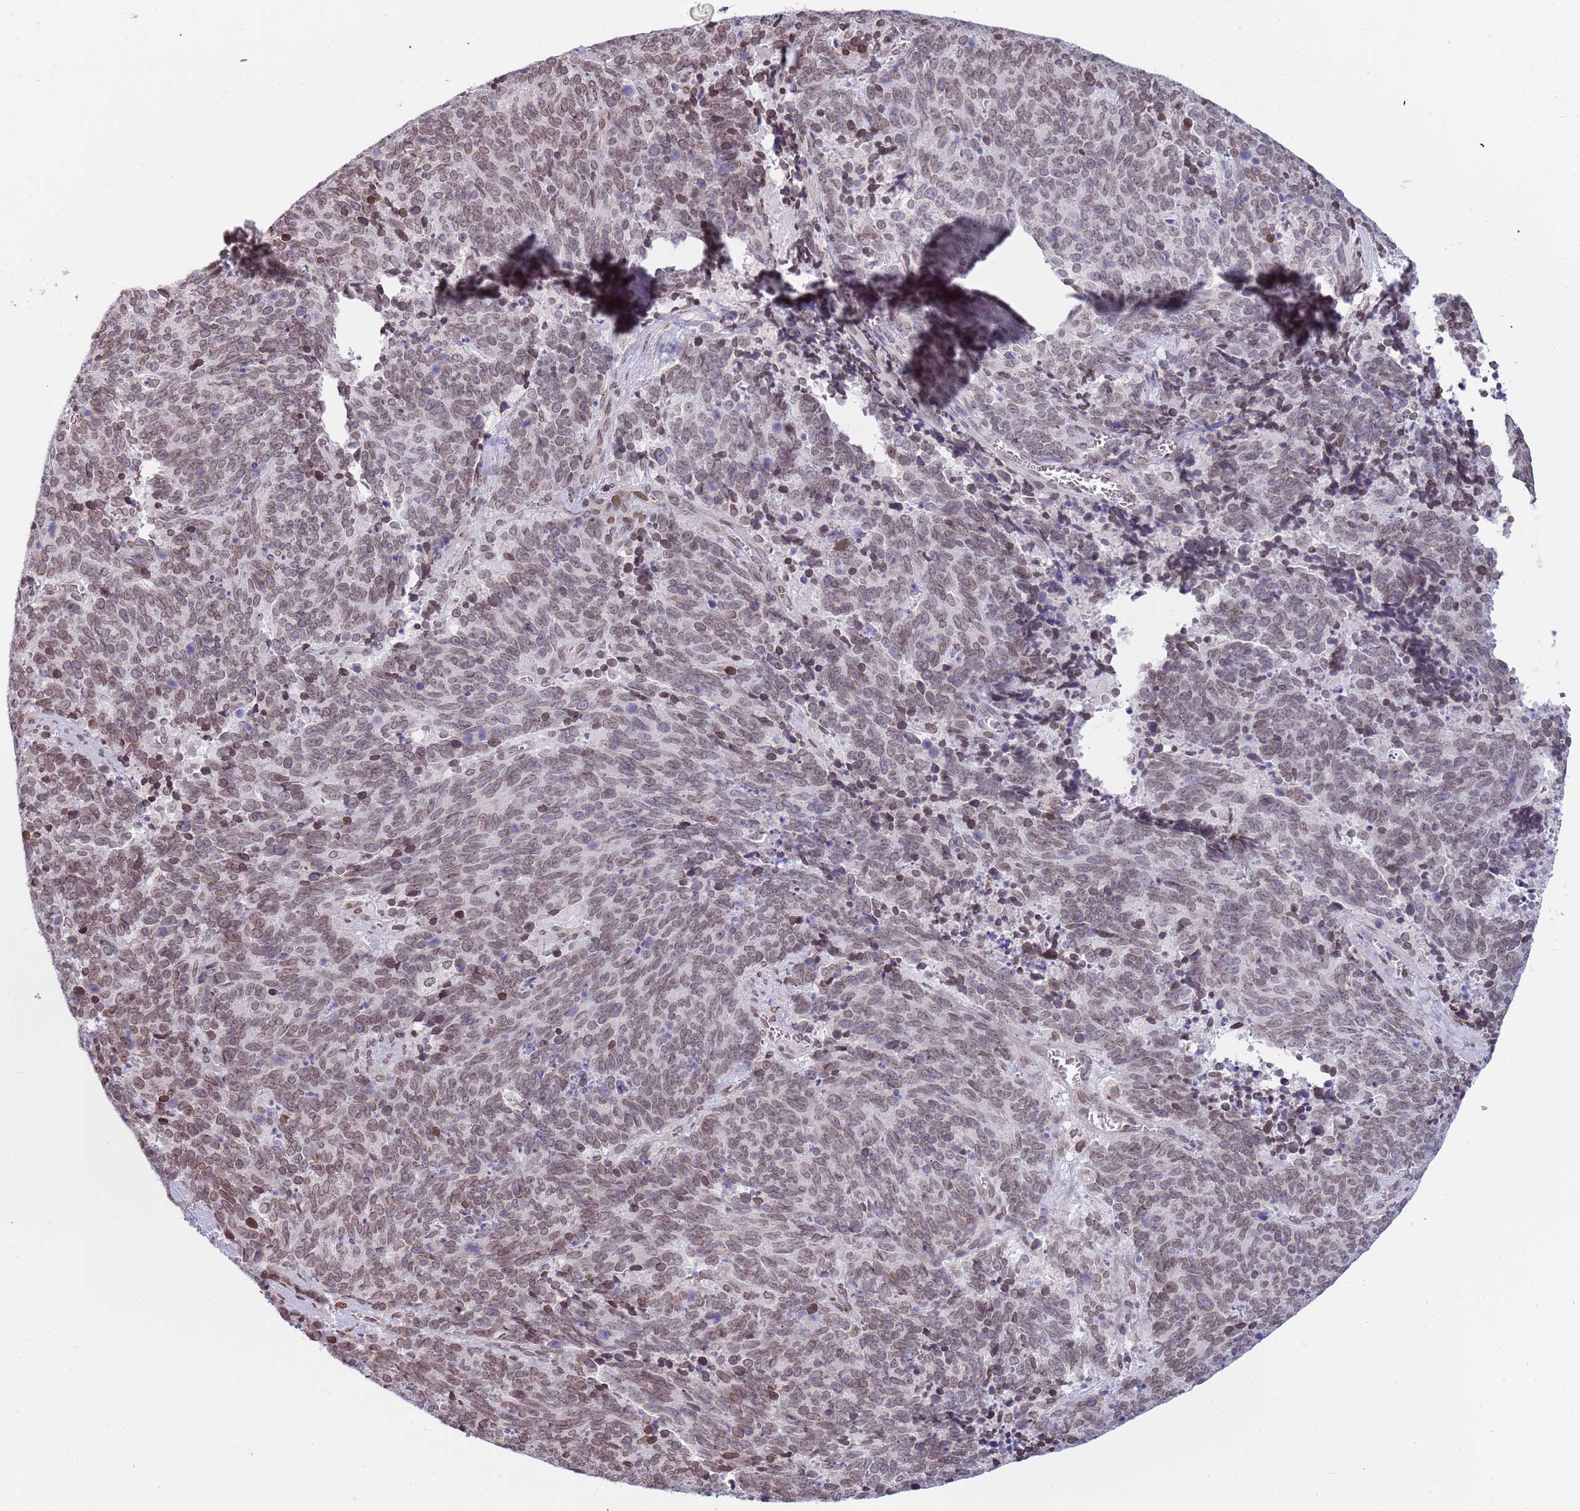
{"staining": {"intensity": "weak", "quantity": ">75%", "location": "nuclear"}, "tissue": "cervical cancer", "cell_type": "Tumor cells", "image_type": "cancer", "snomed": [{"axis": "morphology", "description": "Squamous cell carcinoma, NOS"}, {"axis": "topography", "description": "Cervix"}], "caption": "The histopathology image displays staining of squamous cell carcinoma (cervical), revealing weak nuclear protein staining (brown color) within tumor cells.", "gene": "KLHDC2", "patient": {"sex": "female", "age": 29}}